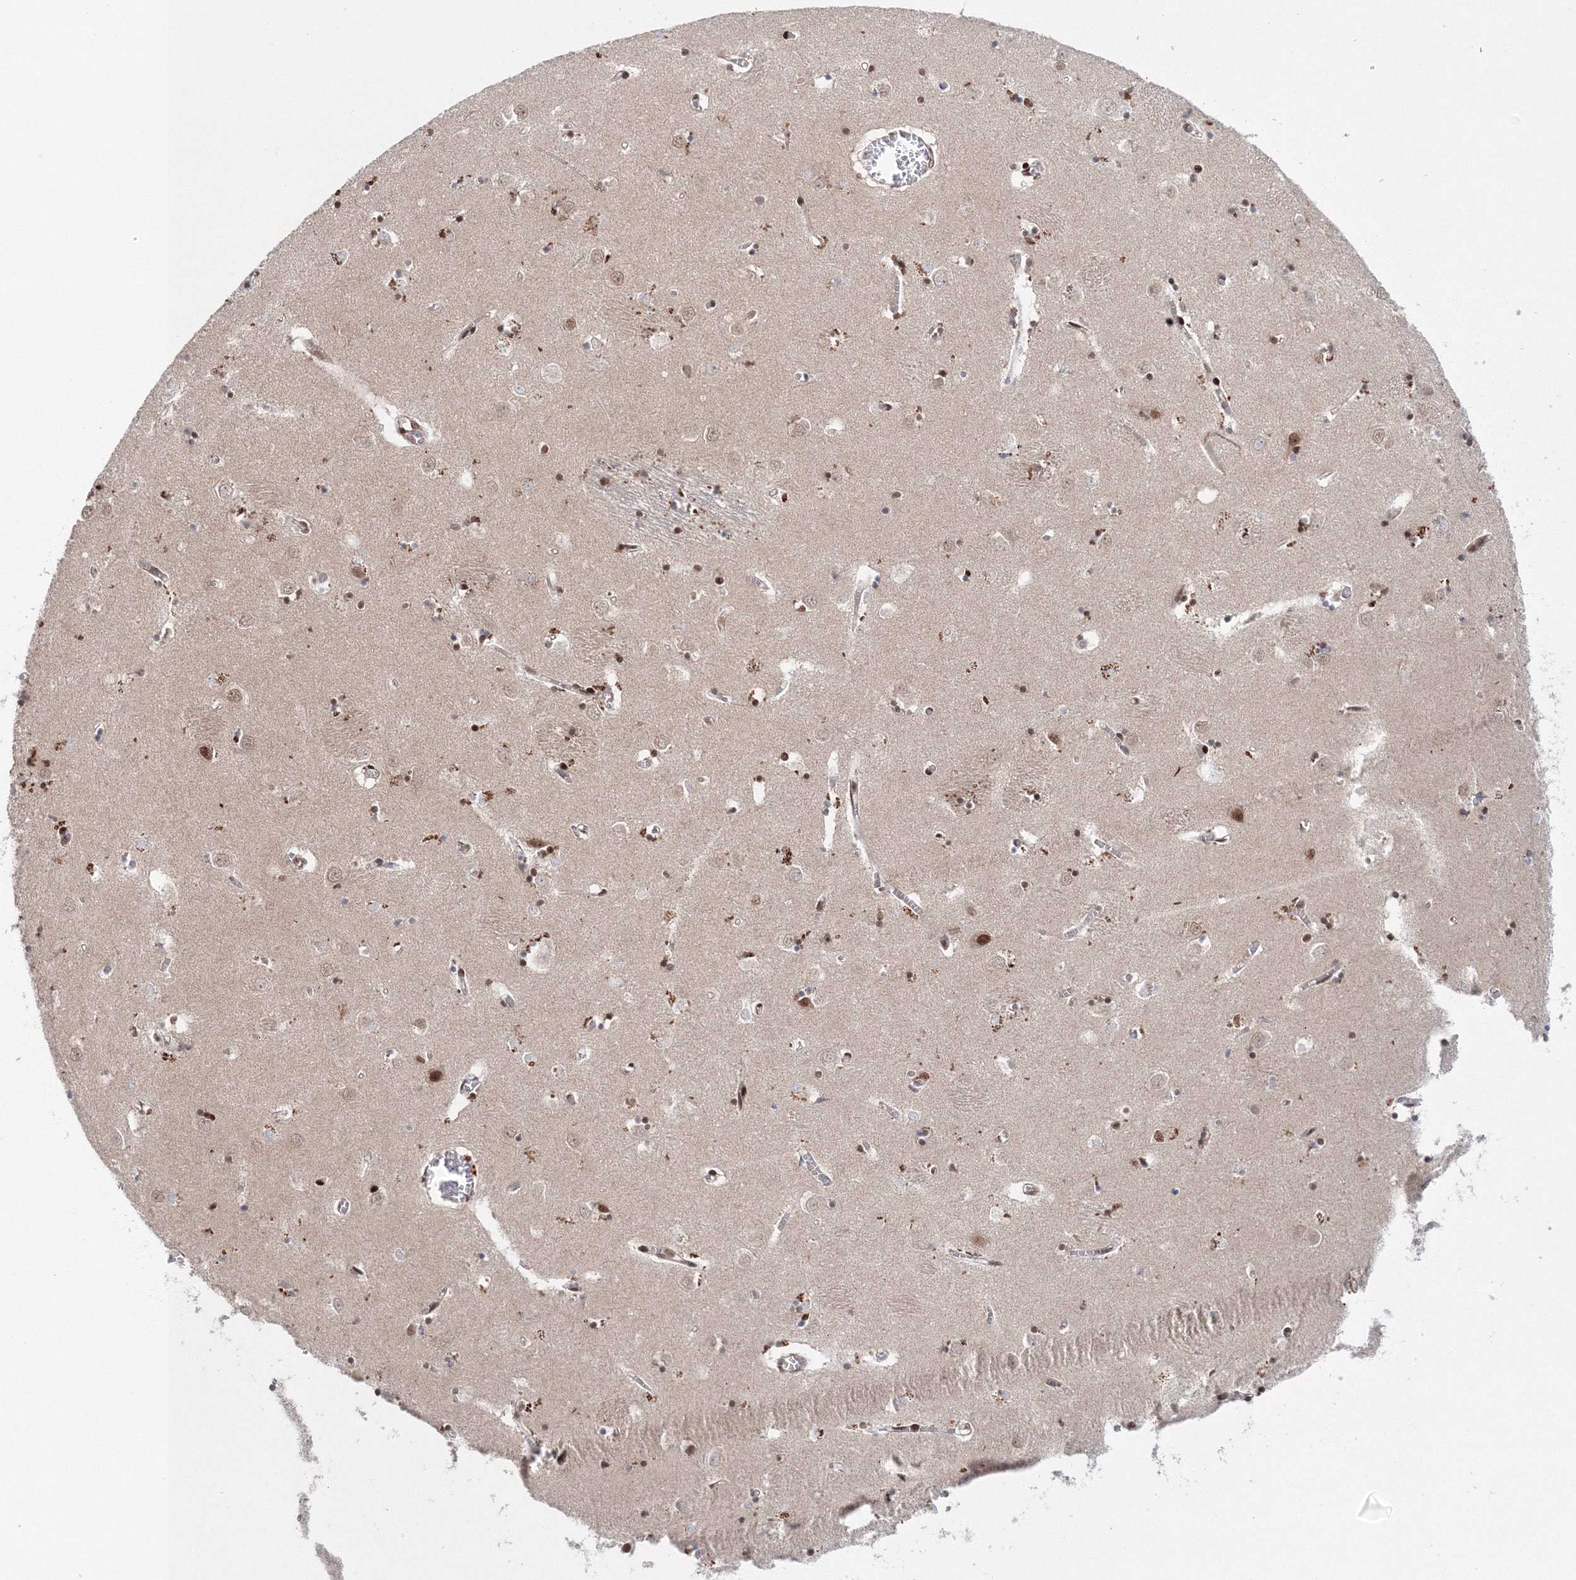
{"staining": {"intensity": "moderate", "quantity": "25%-75%", "location": "nuclear"}, "tissue": "caudate", "cell_type": "Glial cells", "image_type": "normal", "snomed": [{"axis": "morphology", "description": "Normal tissue, NOS"}, {"axis": "topography", "description": "Lateral ventricle wall"}], "caption": "Normal caudate reveals moderate nuclear positivity in approximately 25%-75% of glial cells, visualized by immunohistochemistry. The protein of interest is stained brown, and the nuclei are stained in blue (DAB IHC with brightfield microscopy, high magnification).", "gene": "NOA1", "patient": {"sex": "male", "age": 70}}